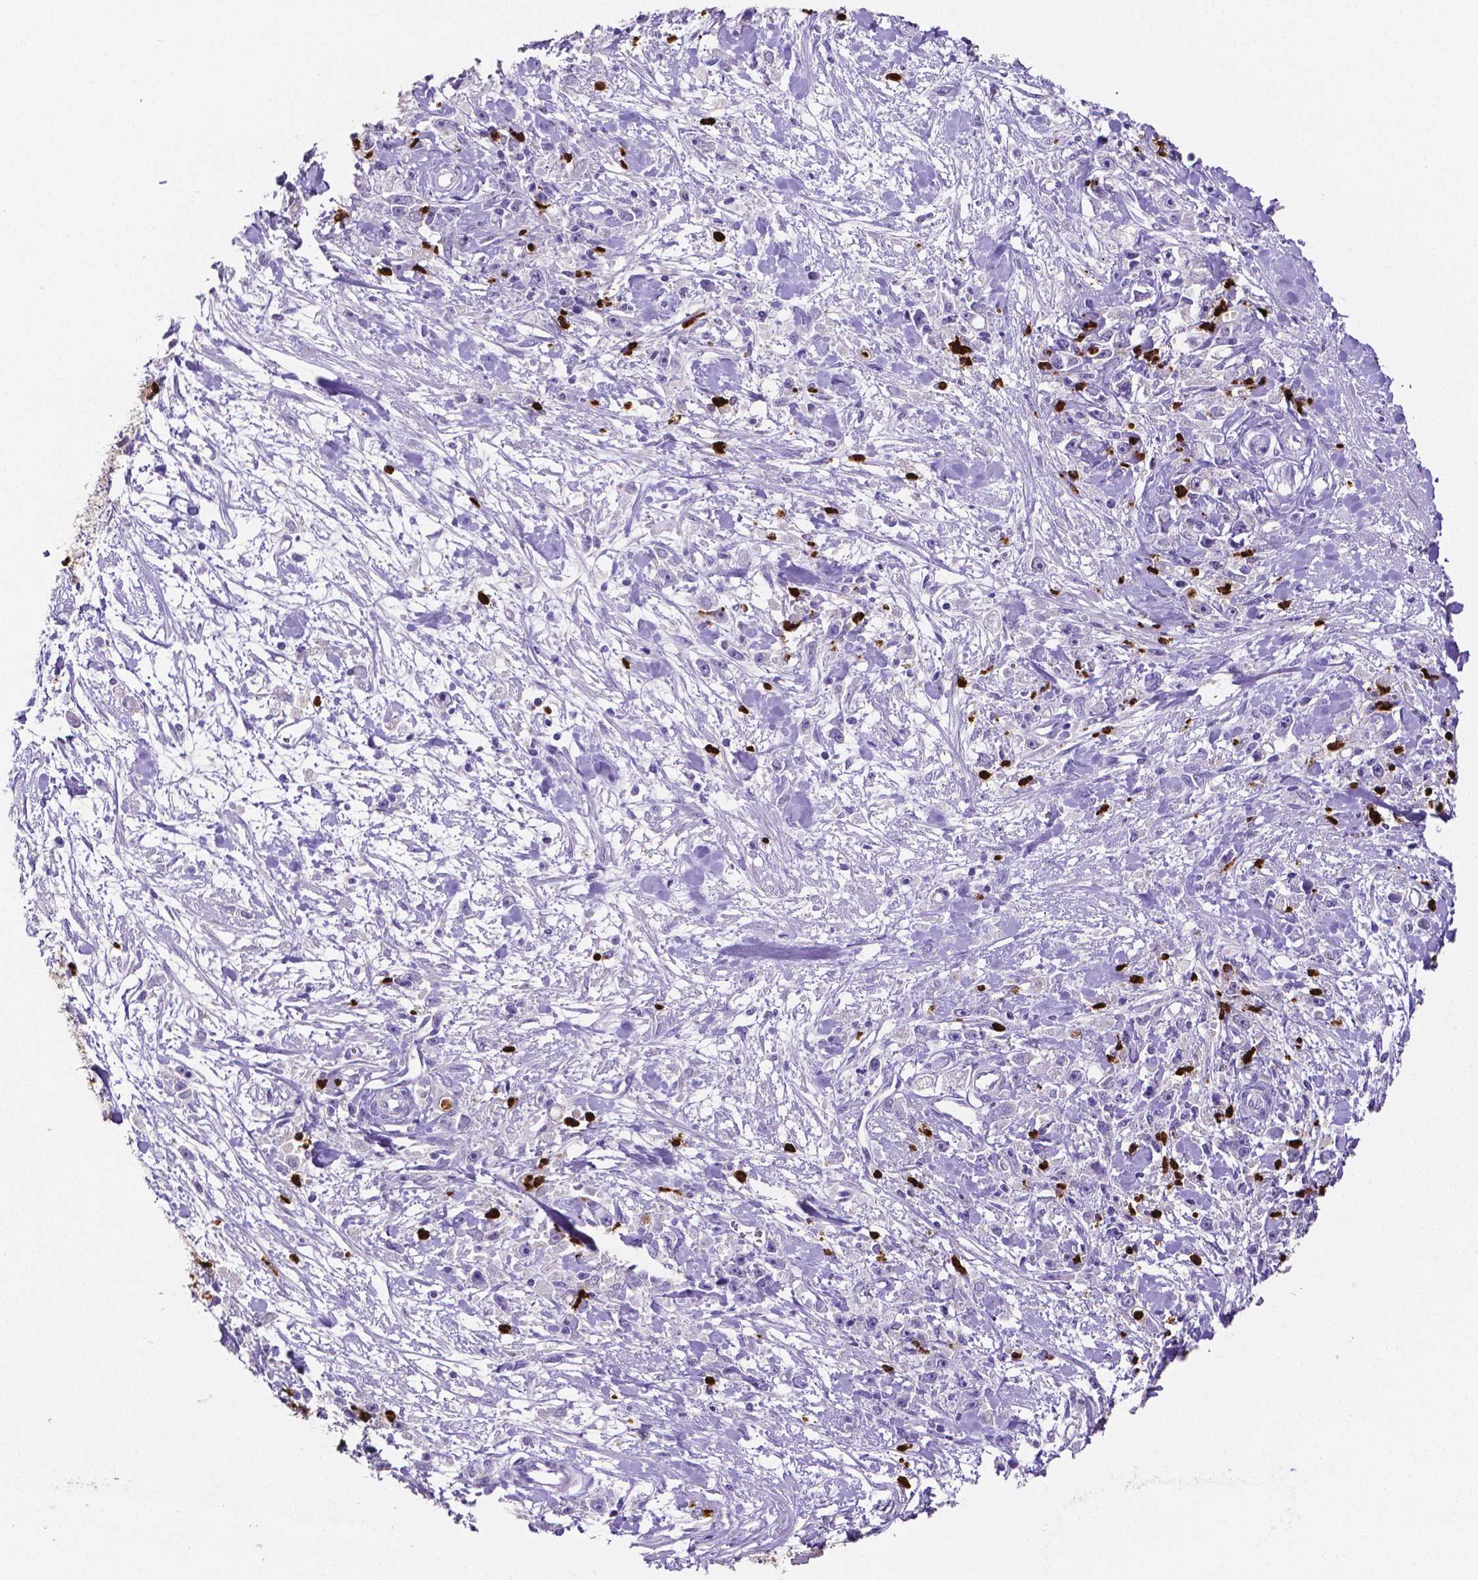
{"staining": {"intensity": "negative", "quantity": "none", "location": "none"}, "tissue": "stomach cancer", "cell_type": "Tumor cells", "image_type": "cancer", "snomed": [{"axis": "morphology", "description": "Adenocarcinoma, NOS"}, {"axis": "topography", "description": "Stomach"}], "caption": "This is an immunohistochemistry (IHC) micrograph of stomach cancer. There is no staining in tumor cells.", "gene": "MMP9", "patient": {"sex": "female", "age": 59}}